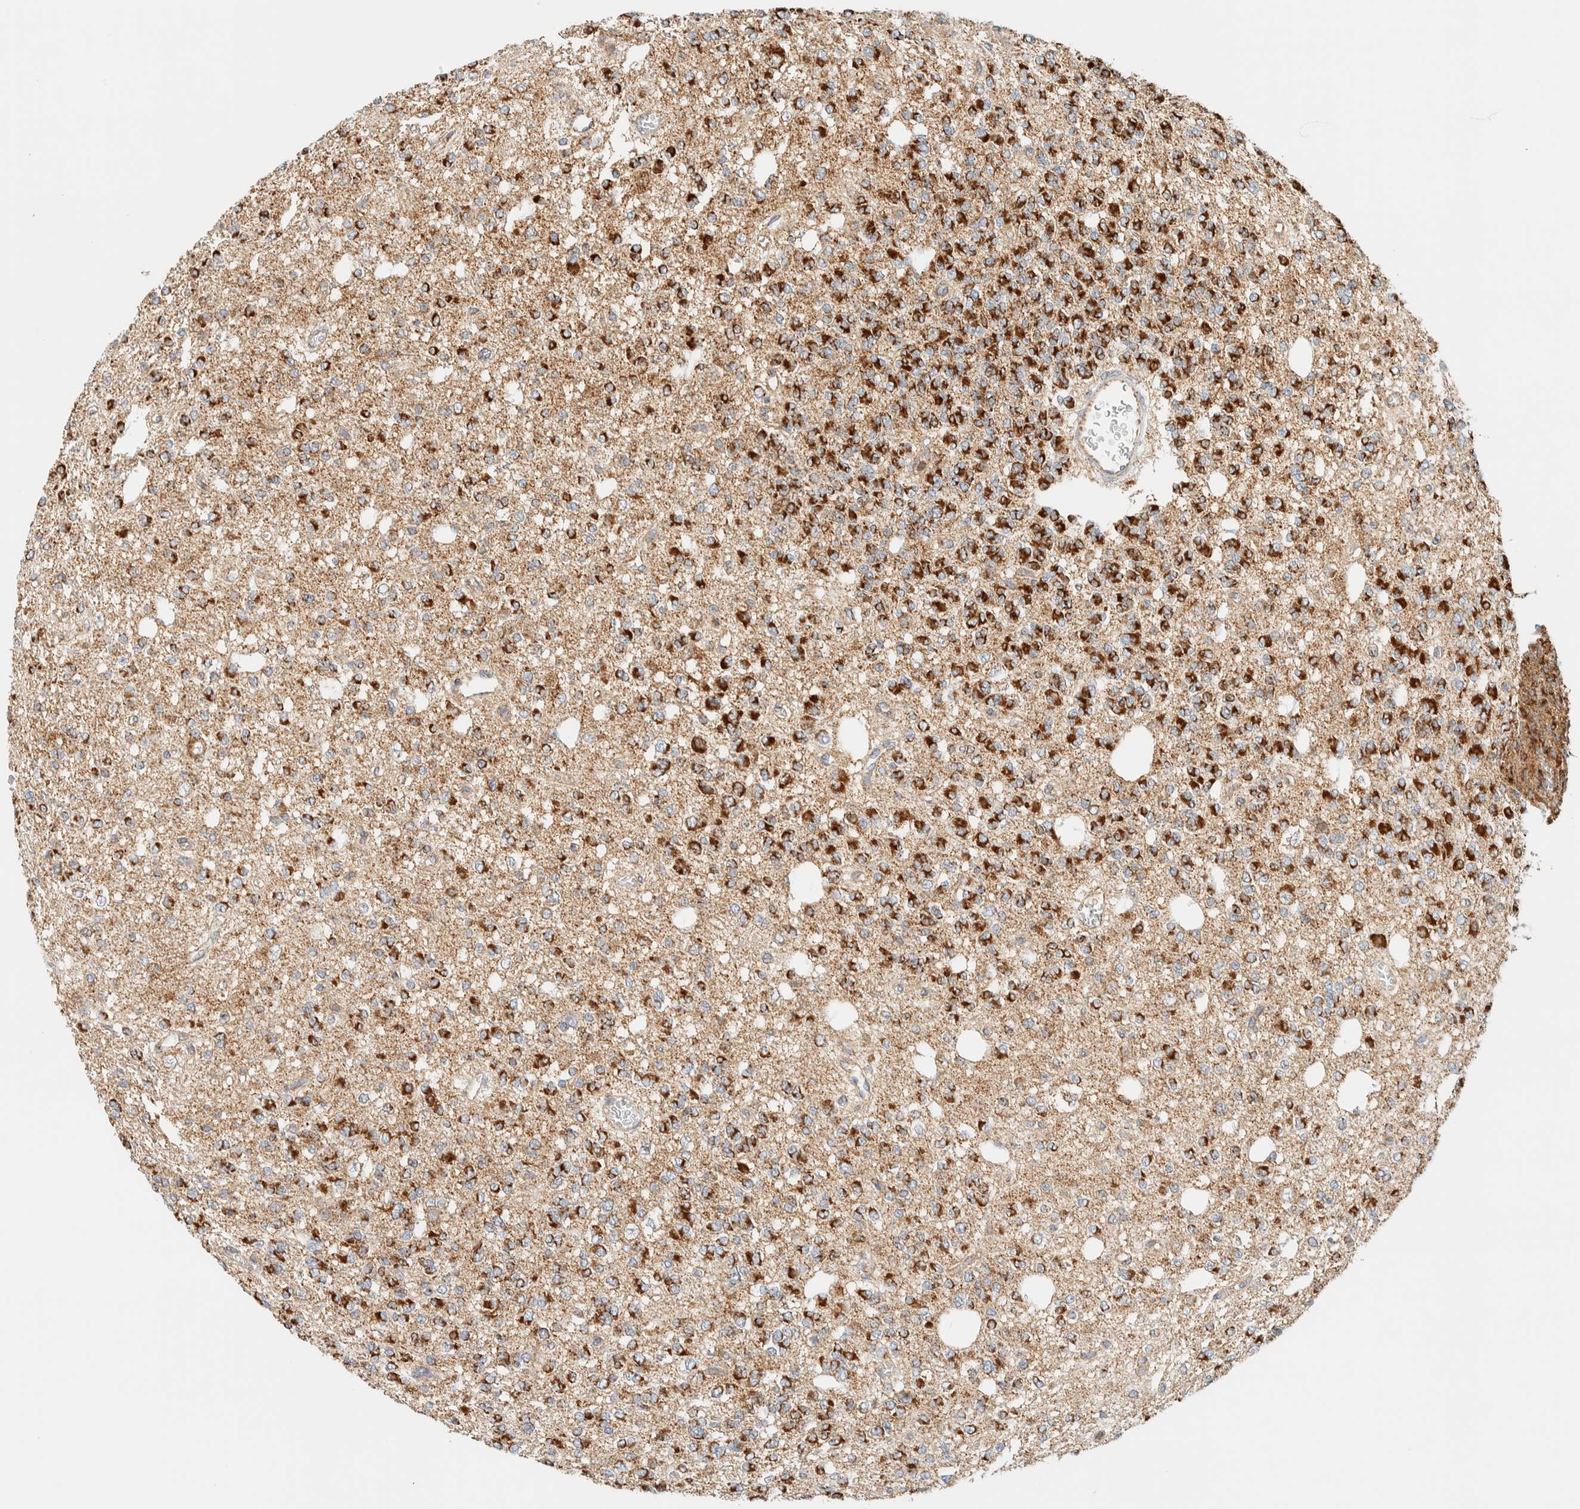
{"staining": {"intensity": "strong", "quantity": ">75%", "location": "cytoplasmic/membranous"}, "tissue": "glioma", "cell_type": "Tumor cells", "image_type": "cancer", "snomed": [{"axis": "morphology", "description": "Glioma, malignant, Low grade"}, {"axis": "topography", "description": "Brain"}], "caption": "IHC (DAB) staining of glioma reveals strong cytoplasmic/membranous protein staining in about >75% of tumor cells.", "gene": "KIFAP3", "patient": {"sex": "male", "age": 38}}